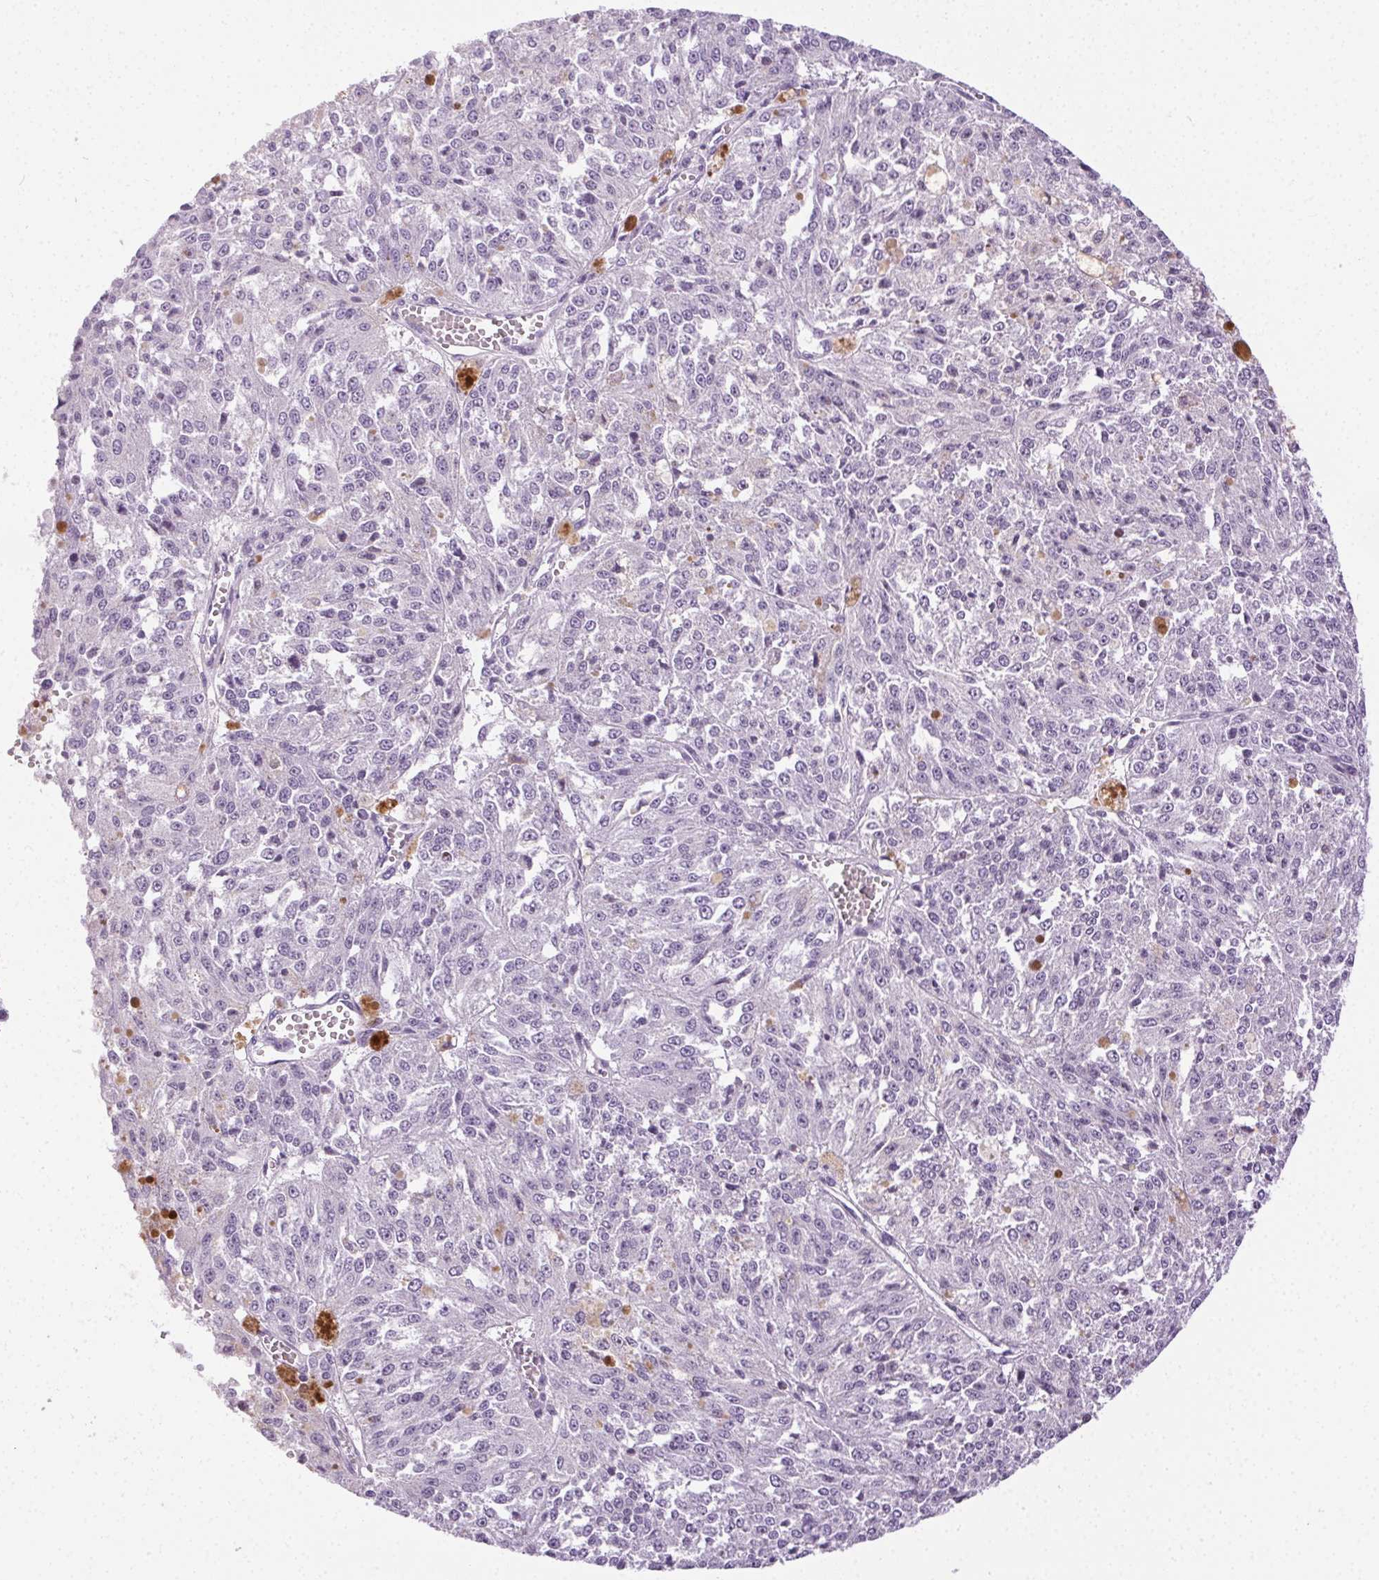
{"staining": {"intensity": "negative", "quantity": "none", "location": "none"}, "tissue": "melanoma", "cell_type": "Tumor cells", "image_type": "cancer", "snomed": [{"axis": "morphology", "description": "Malignant melanoma, Metastatic site"}, {"axis": "topography", "description": "Lymph node"}], "caption": "Tumor cells show no significant protein expression in melanoma.", "gene": "C20orf85", "patient": {"sex": "female", "age": 64}}